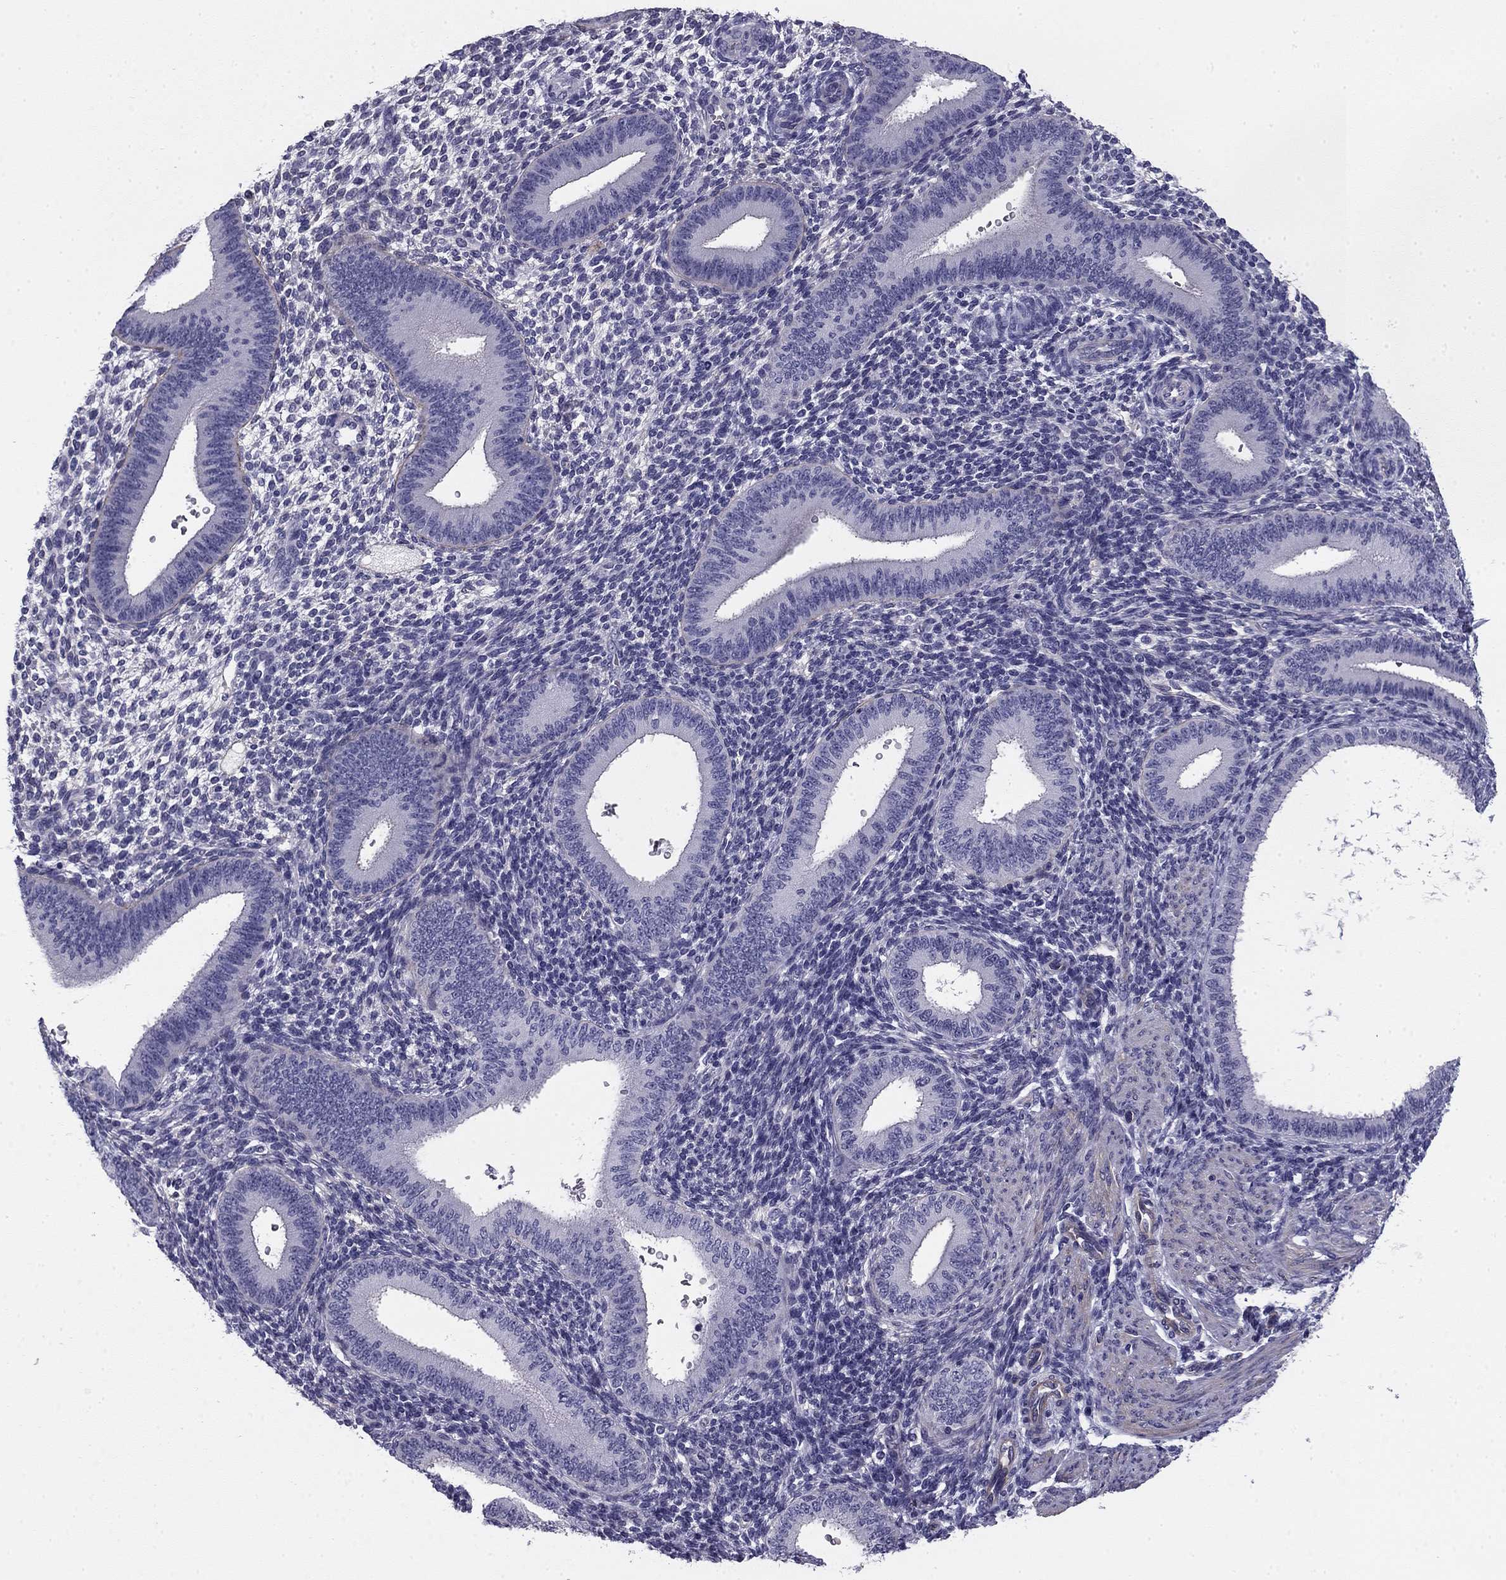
{"staining": {"intensity": "negative", "quantity": "none", "location": "none"}, "tissue": "endometrium", "cell_type": "Cells in endometrial stroma", "image_type": "normal", "snomed": [{"axis": "morphology", "description": "Normal tissue, NOS"}, {"axis": "topography", "description": "Endometrium"}], "caption": "Immunohistochemical staining of unremarkable endometrium displays no significant positivity in cells in endometrial stroma. (DAB immunohistochemistry (IHC), high magnification).", "gene": "FLNC", "patient": {"sex": "female", "age": 39}}